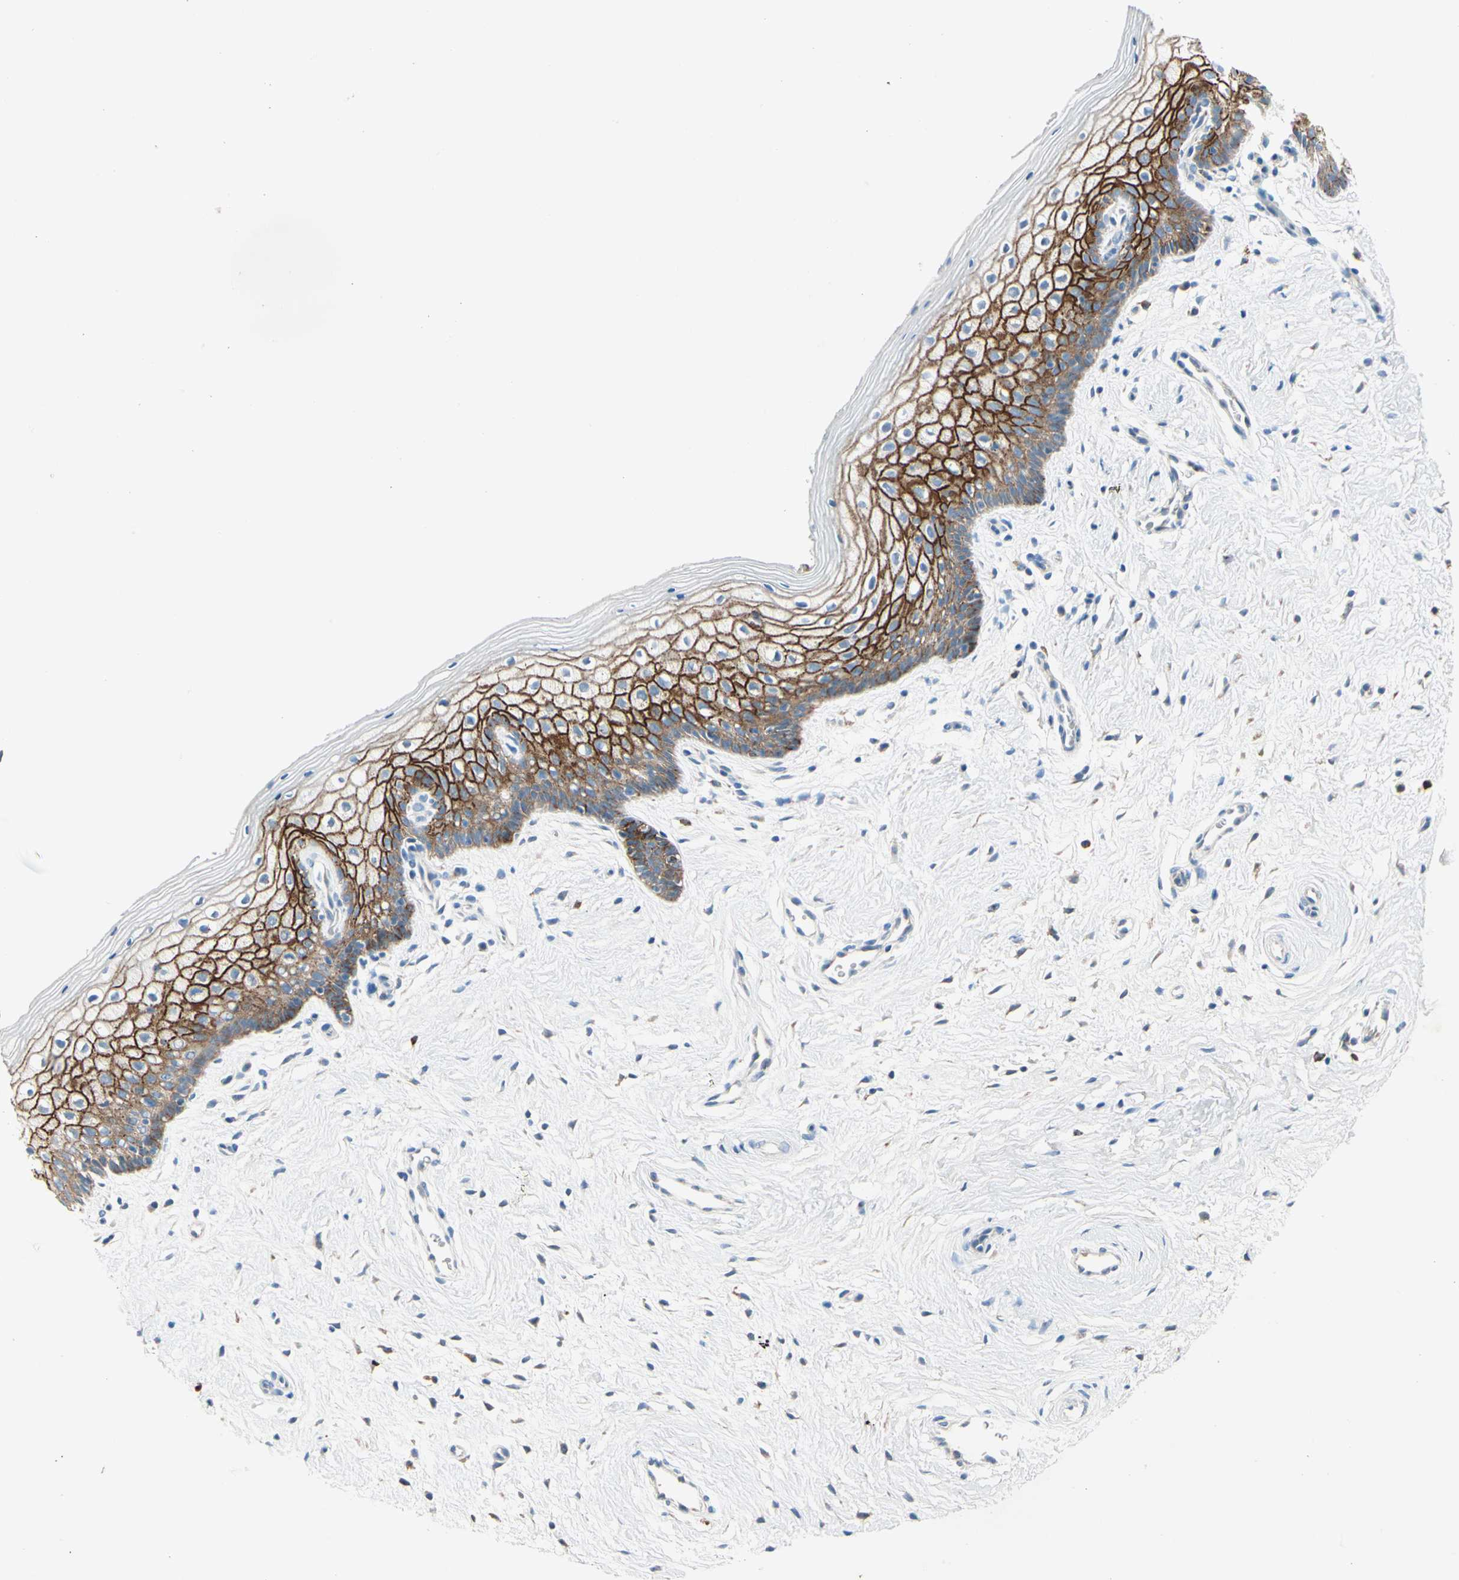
{"staining": {"intensity": "strong", "quantity": "25%-75%", "location": "cytoplasmic/membranous"}, "tissue": "vagina", "cell_type": "Squamous epithelial cells", "image_type": "normal", "snomed": [{"axis": "morphology", "description": "Normal tissue, NOS"}, {"axis": "topography", "description": "Vagina"}], "caption": "An immunohistochemistry (IHC) image of benign tissue is shown. Protein staining in brown labels strong cytoplasmic/membranous positivity in vagina within squamous epithelial cells. (Stains: DAB (3,3'-diaminobenzidine) in brown, nuclei in blue, Microscopy: brightfield microscopy at high magnification).", "gene": "LY6G6F", "patient": {"sex": "female", "age": 46}}